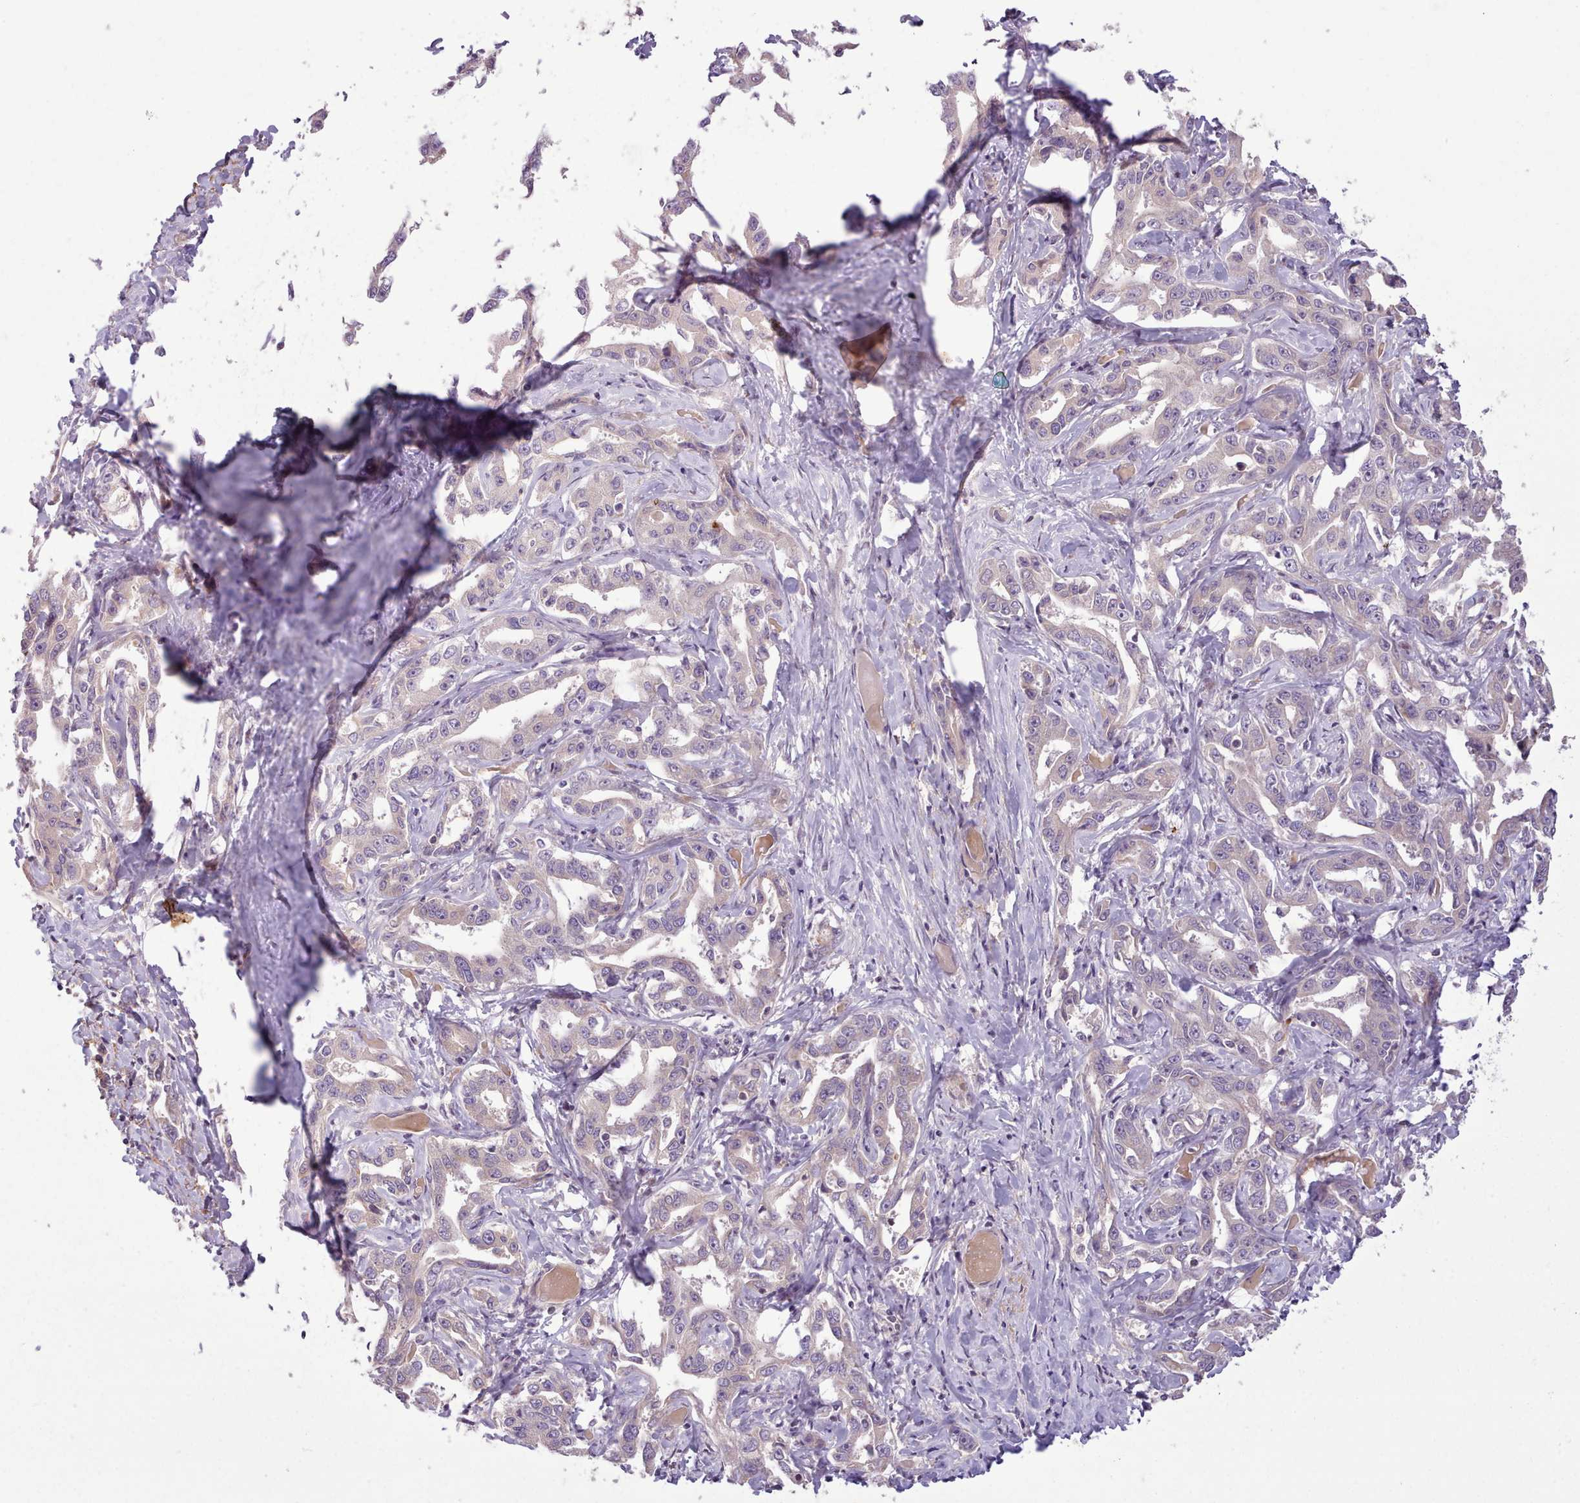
{"staining": {"intensity": "negative", "quantity": "none", "location": "none"}, "tissue": "liver cancer", "cell_type": "Tumor cells", "image_type": "cancer", "snomed": [{"axis": "morphology", "description": "Cholangiocarcinoma"}, {"axis": "topography", "description": "Liver"}], "caption": "Micrograph shows no significant protein expression in tumor cells of cholangiocarcinoma (liver).", "gene": "NMRK1", "patient": {"sex": "male", "age": 59}}